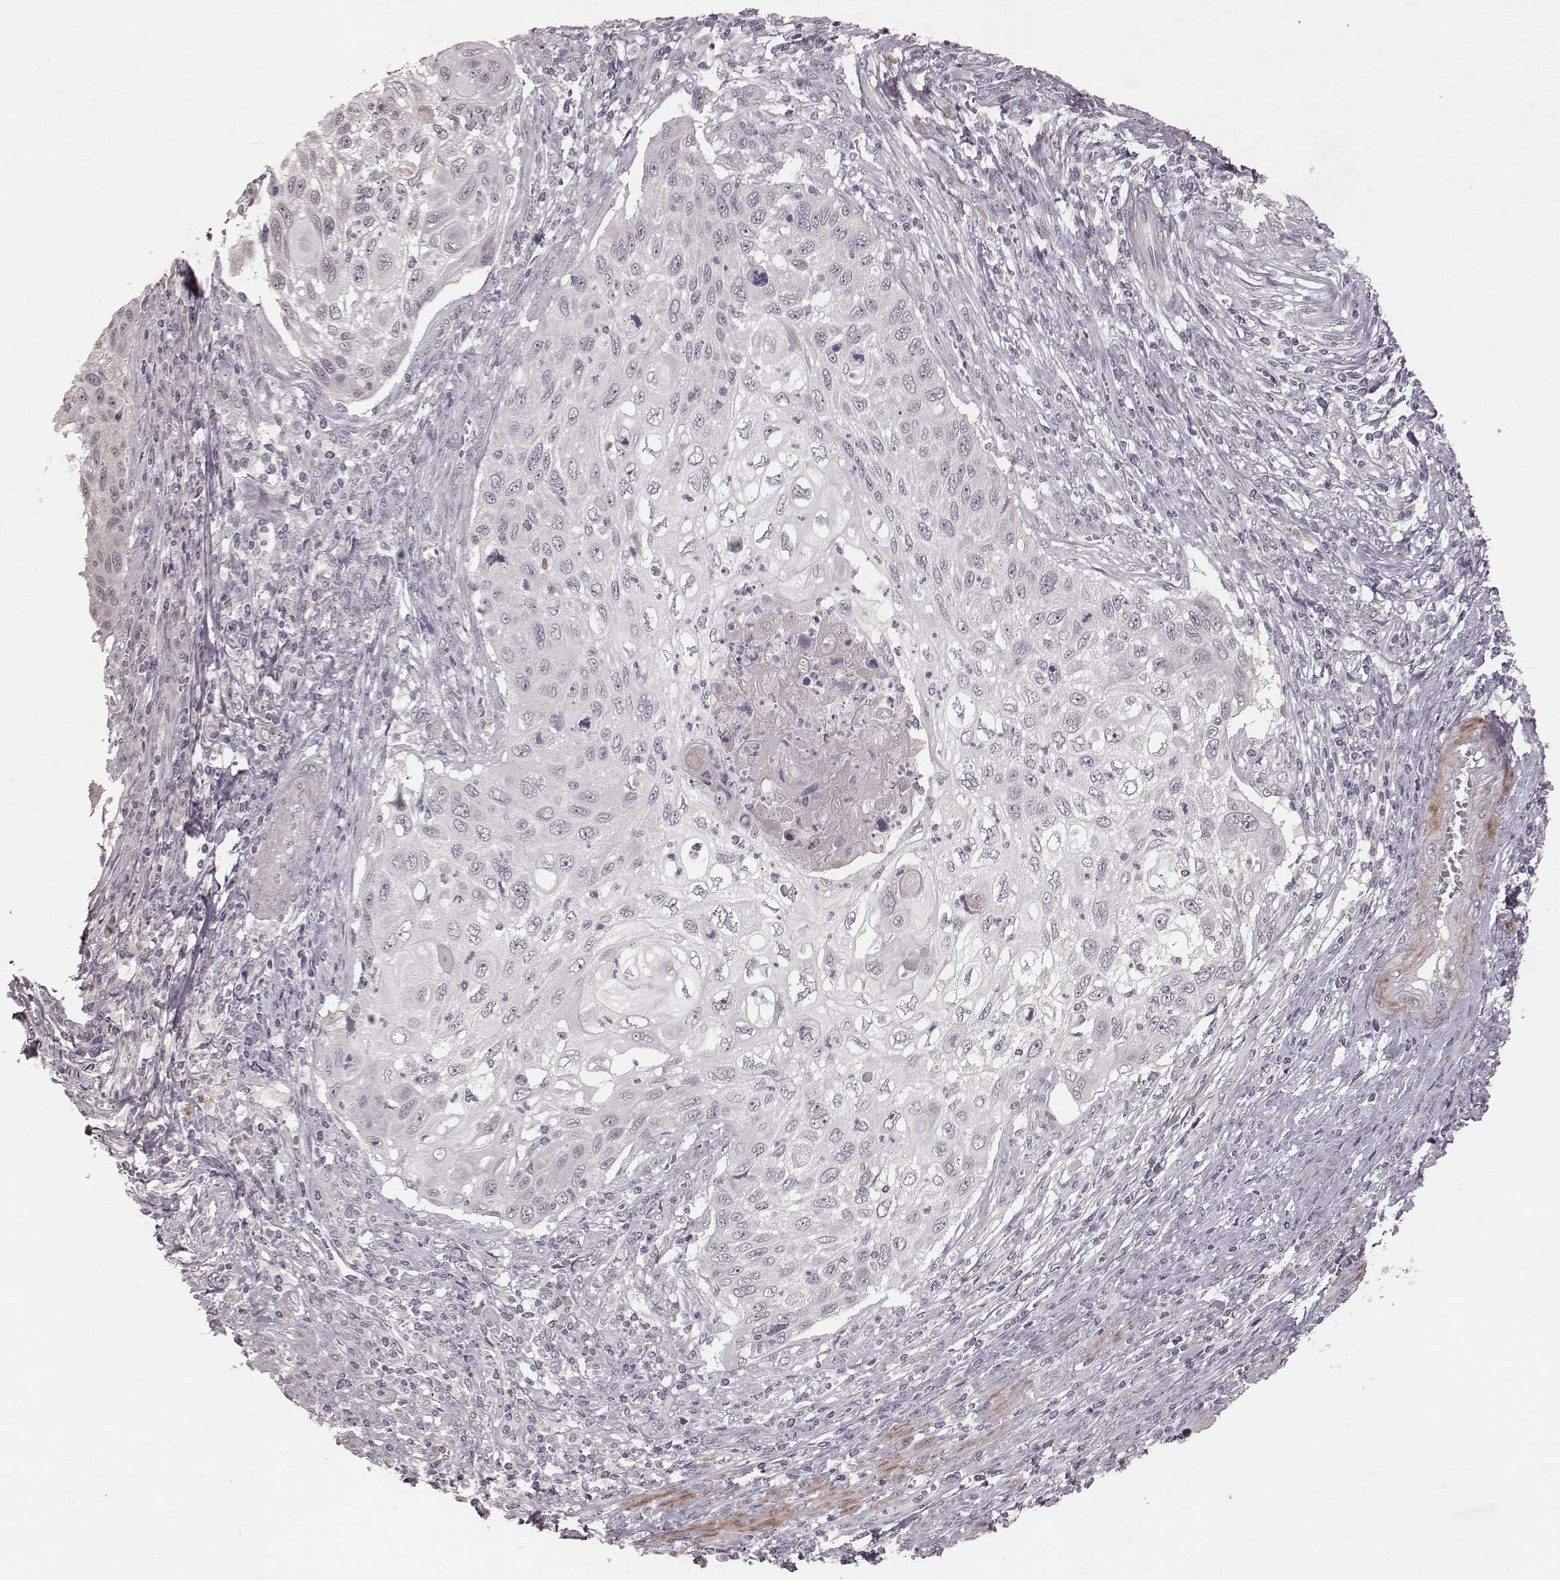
{"staining": {"intensity": "negative", "quantity": "none", "location": "none"}, "tissue": "cervical cancer", "cell_type": "Tumor cells", "image_type": "cancer", "snomed": [{"axis": "morphology", "description": "Squamous cell carcinoma, NOS"}, {"axis": "topography", "description": "Cervix"}], "caption": "IHC of human cervical cancer (squamous cell carcinoma) displays no expression in tumor cells.", "gene": "FAM13B", "patient": {"sex": "female", "age": 70}}